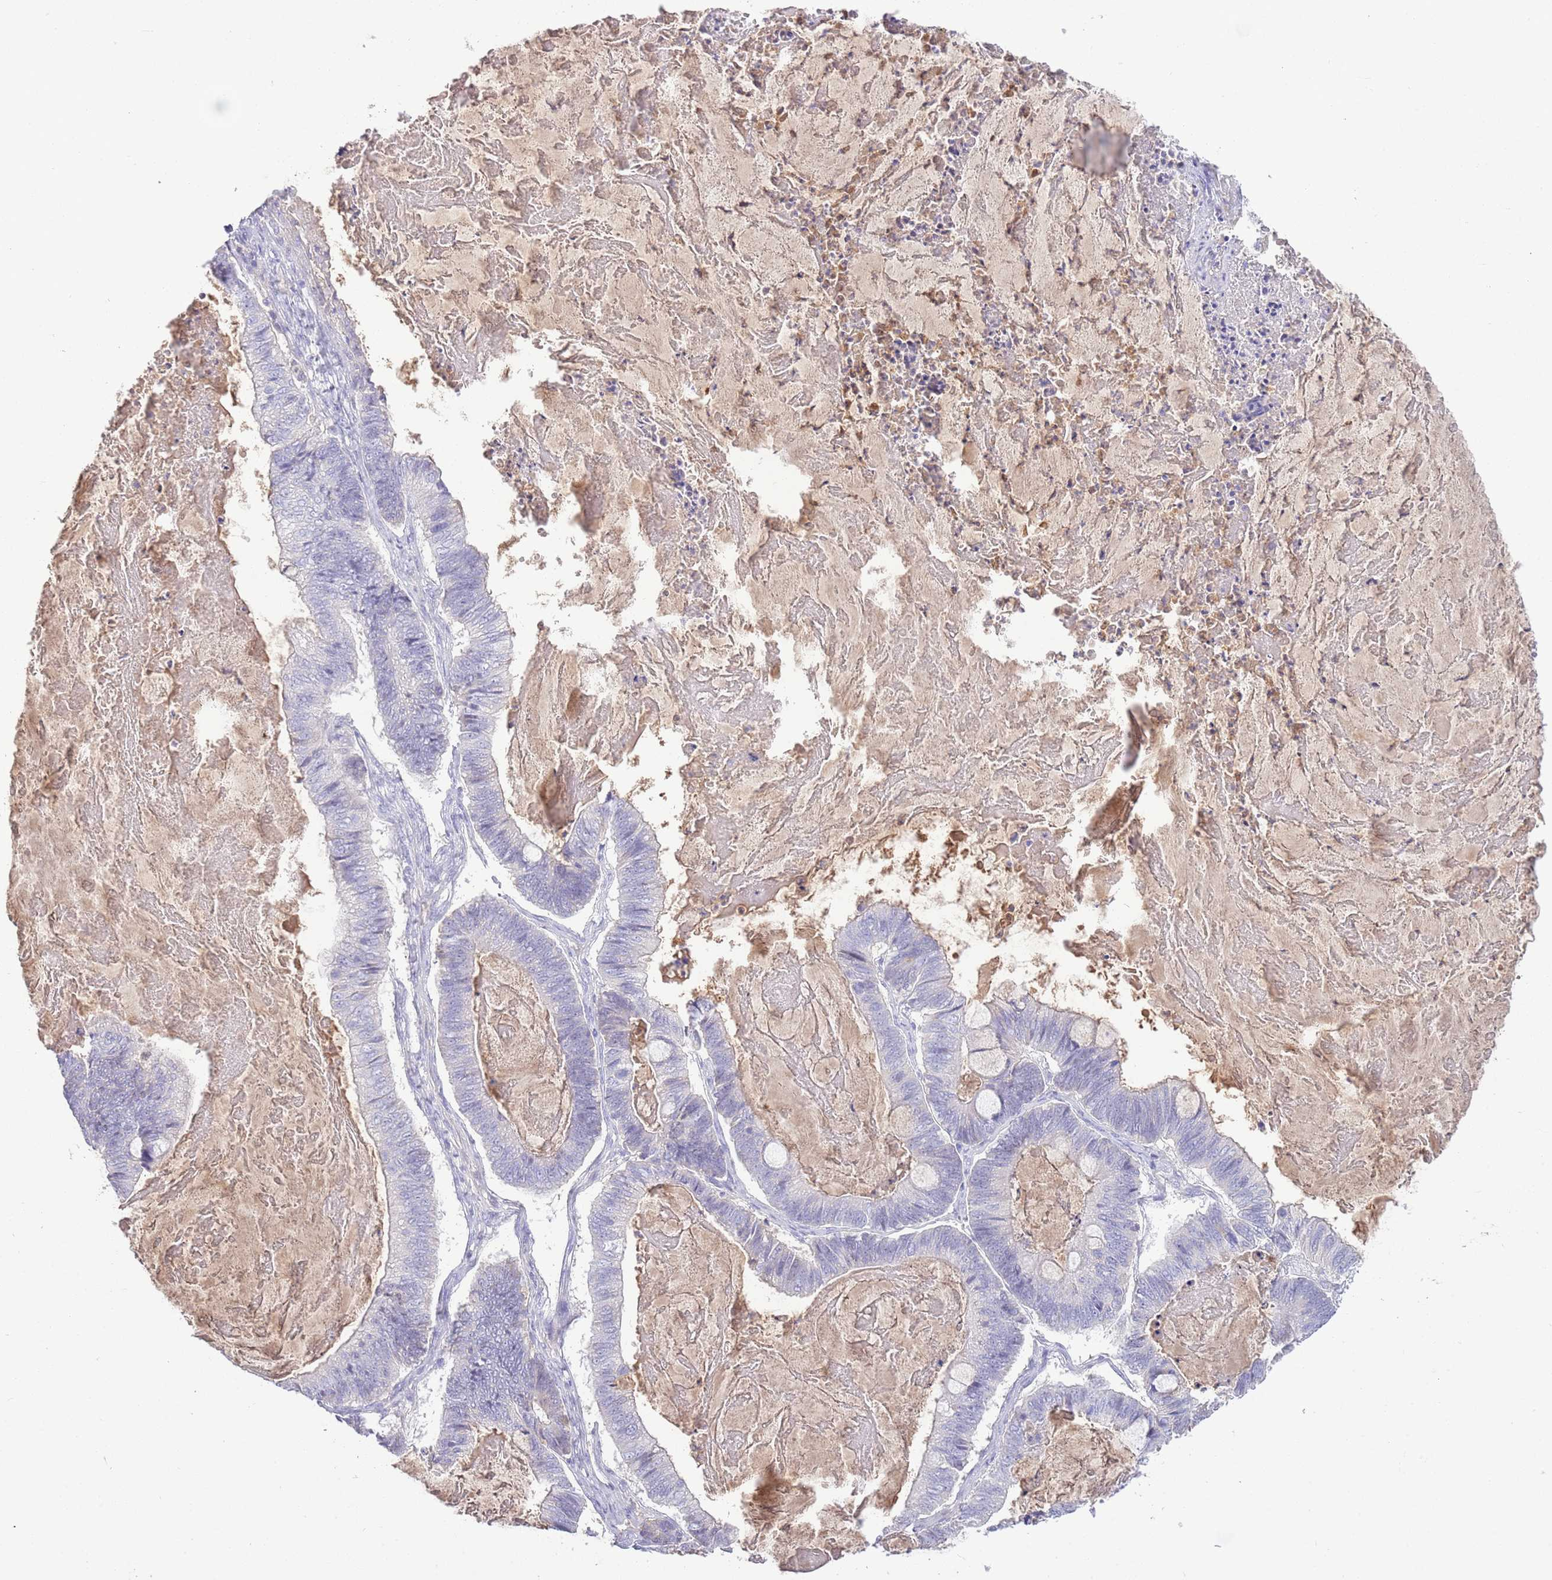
{"staining": {"intensity": "negative", "quantity": "none", "location": "none"}, "tissue": "ovarian cancer", "cell_type": "Tumor cells", "image_type": "cancer", "snomed": [{"axis": "morphology", "description": "Cystadenocarcinoma, mucinous, NOS"}, {"axis": "topography", "description": "Ovary"}], "caption": "Immunohistochemistry micrograph of ovarian mucinous cystadenocarcinoma stained for a protein (brown), which shows no expression in tumor cells.", "gene": "IGFL4", "patient": {"sex": "female", "age": 61}}